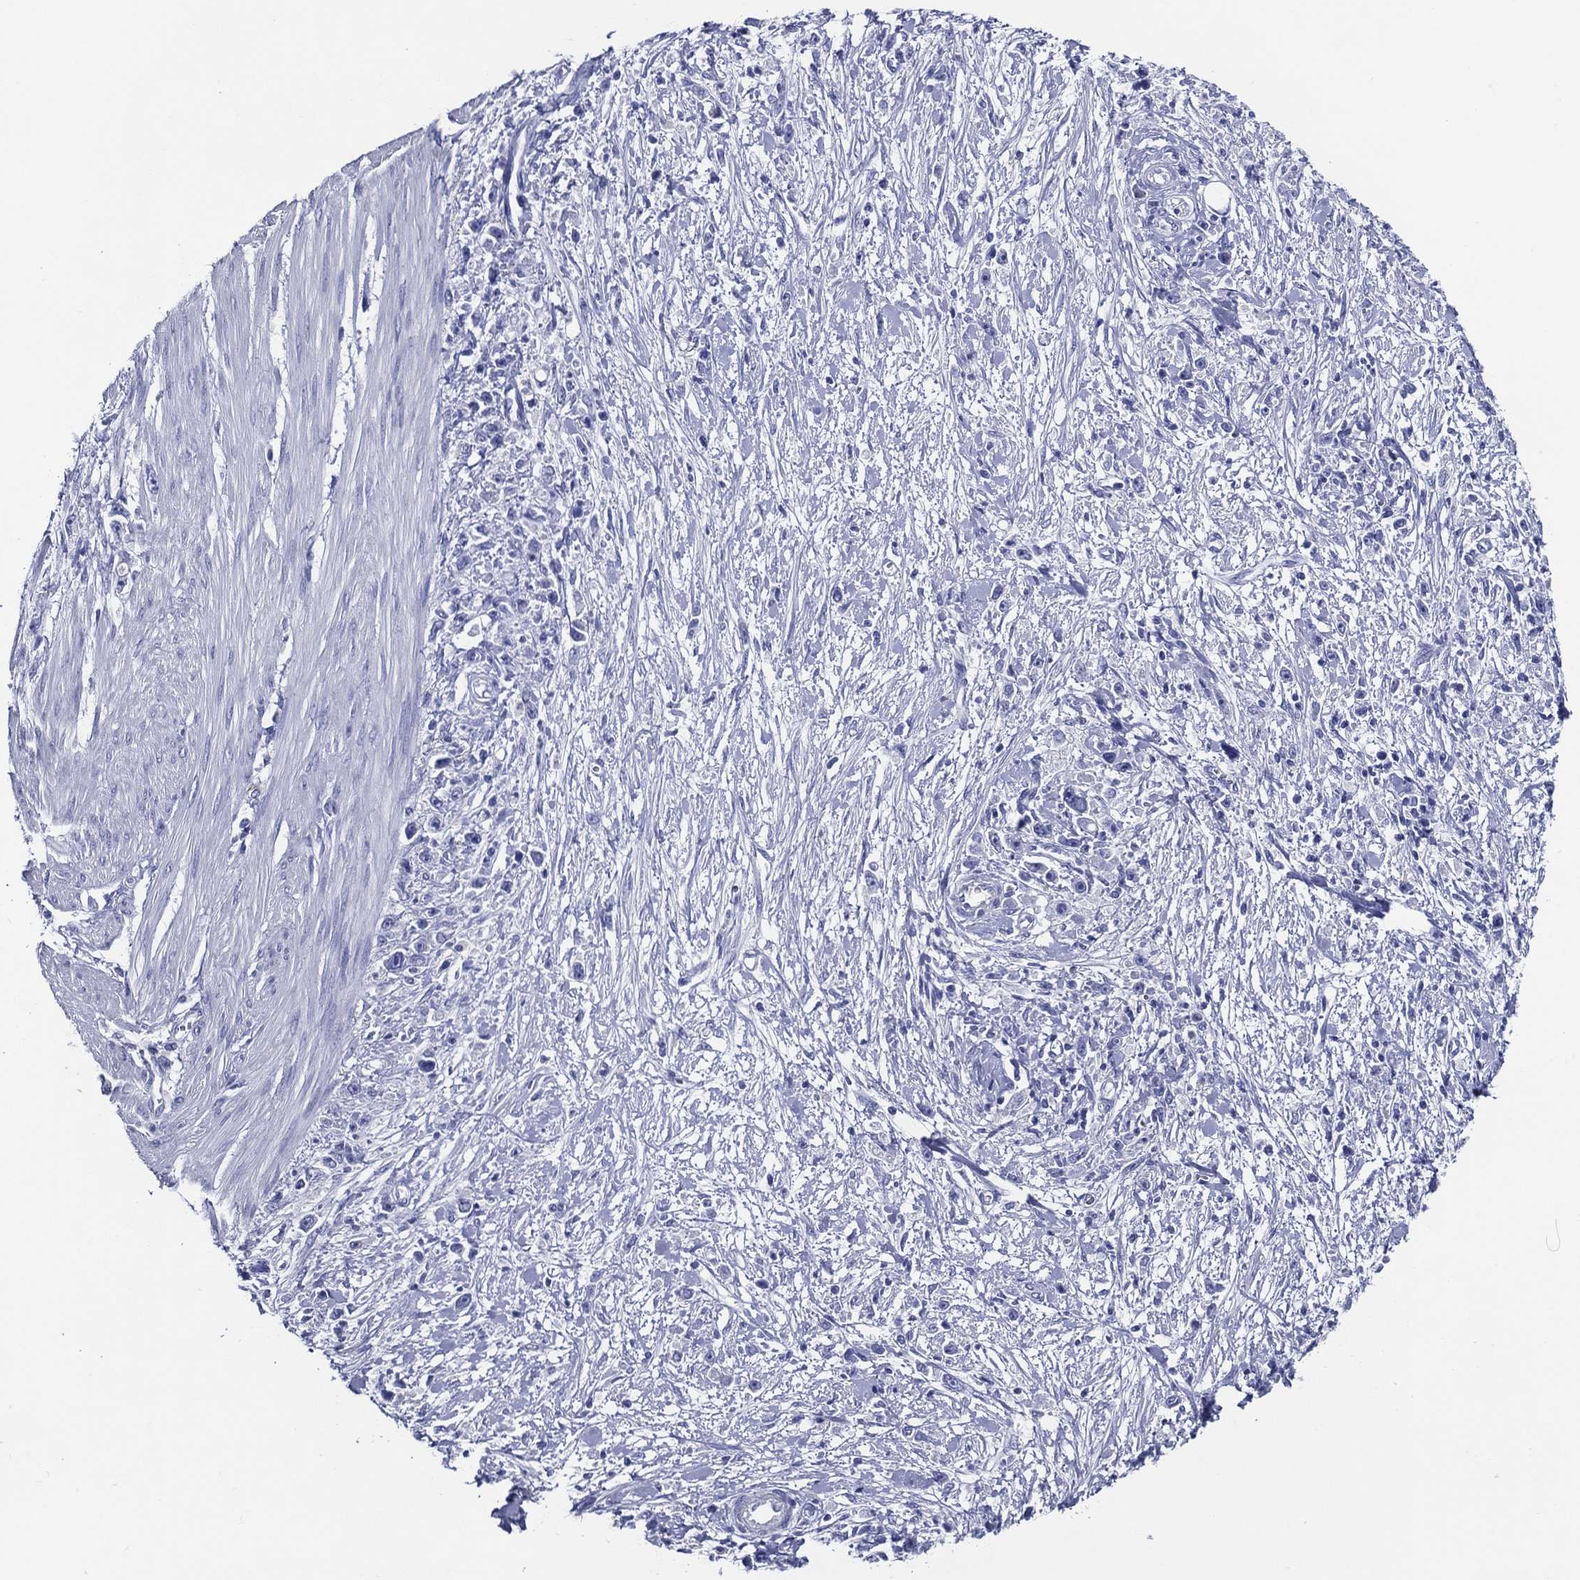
{"staining": {"intensity": "negative", "quantity": "none", "location": "none"}, "tissue": "stomach cancer", "cell_type": "Tumor cells", "image_type": "cancer", "snomed": [{"axis": "morphology", "description": "Adenocarcinoma, NOS"}, {"axis": "topography", "description": "Stomach"}], "caption": "This photomicrograph is of stomach cancer stained with immunohistochemistry to label a protein in brown with the nuclei are counter-stained blue. There is no expression in tumor cells.", "gene": "ACE2", "patient": {"sex": "female", "age": 59}}